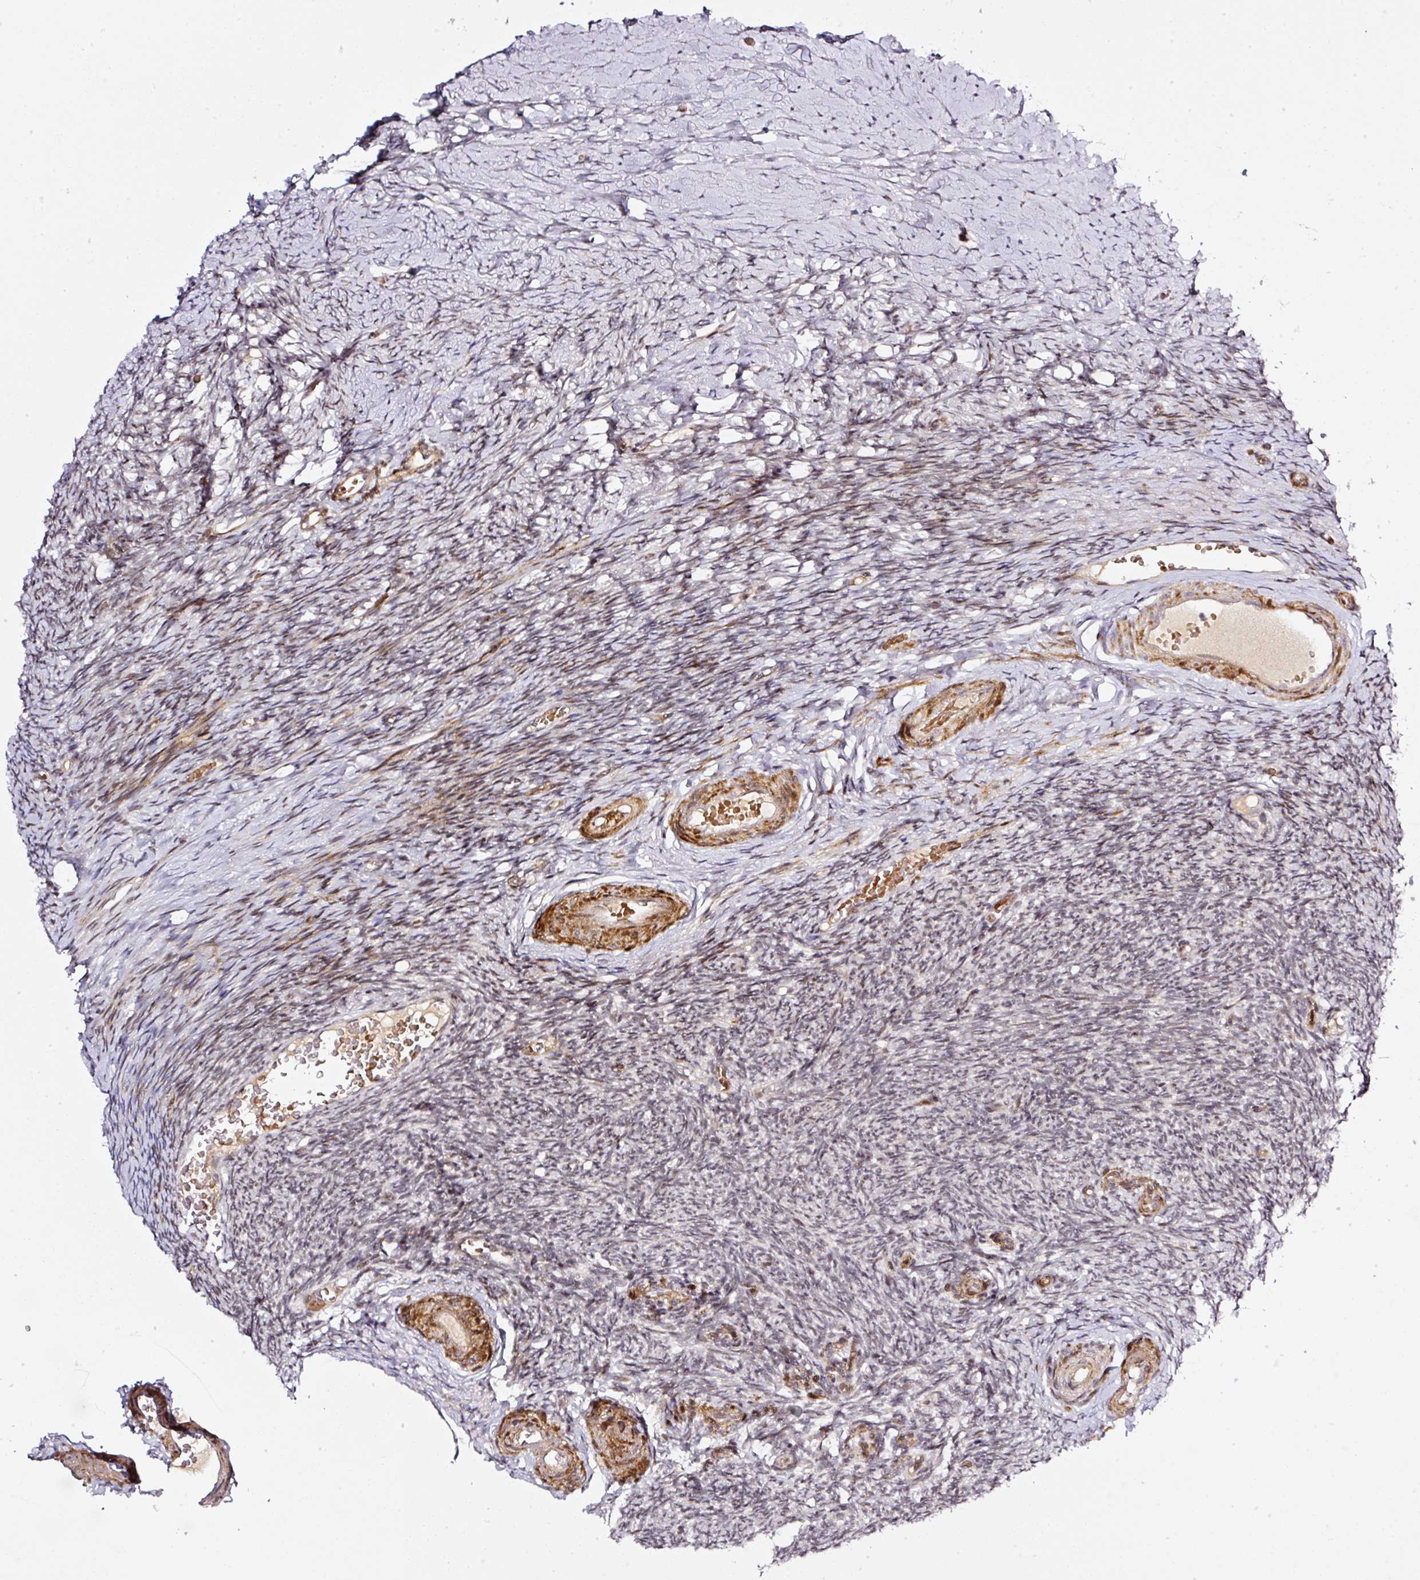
{"staining": {"intensity": "weak", "quantity": ">75%", "location": "cytoplasmic/membranous"}, "tissue": "ovary", "cell_type": "Follicle cells", "image_type": "normal", "snomed": [{"axis": "morphology", "description": "Normal tissue, NOS"}, {"axis": "topography", "description": "Ovary"}], "caption": "Protein positivity by immunohistochemistry (IHC) reveals weak cytoplasmic/membranous expression in approximately >75% of follicle cells in unremarkable ovary. The protein of interest is stained brown, and the nuclei are stained in blue (DAB IHC with brightfield microscopy, high magnification).", "gene": "ANKRD20A1", "patient": {"sex": "female", "age": 39}}